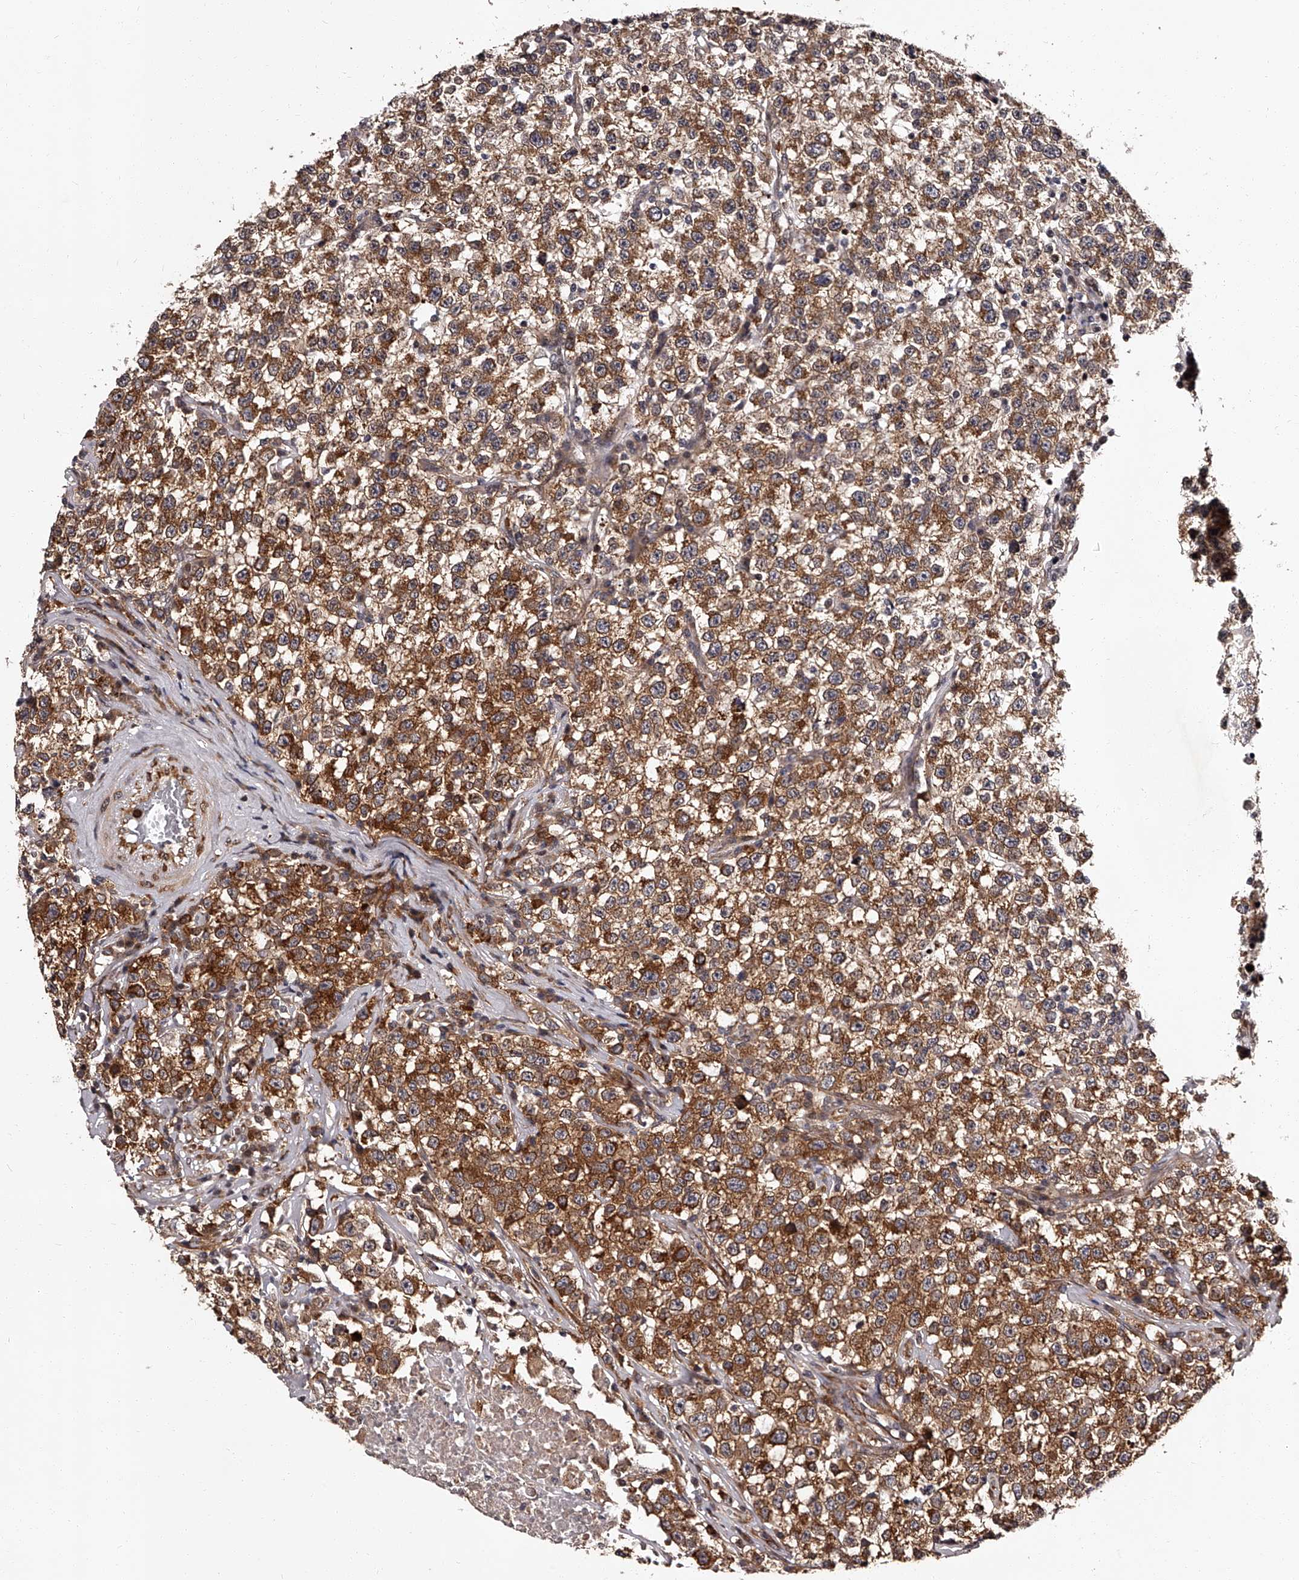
{"staining": {"intensity": "moderate", "quantity": ">75%", "location": "cytoplasmic/membranous"}, "tissue": "testis cancer", "cell_type": "Tumor cells", "image_type": "cancer", "snomed": [{"axis": "morphology", "description": "Seminoma, NOS"}, {"axis": "topography", "description": "Testis"}], "caption": "Immunohistochemical staining of testis seminoma demonstrates medium levels of moderate cytoplasmic/membranous protein positivity in approximately >75% of tumor cells. Immunohistochemistry stains the protein in brown and the nuclei are stained blue.", "gene": "RSC1A1", "patient": {"sex": "male", "age": 22}}